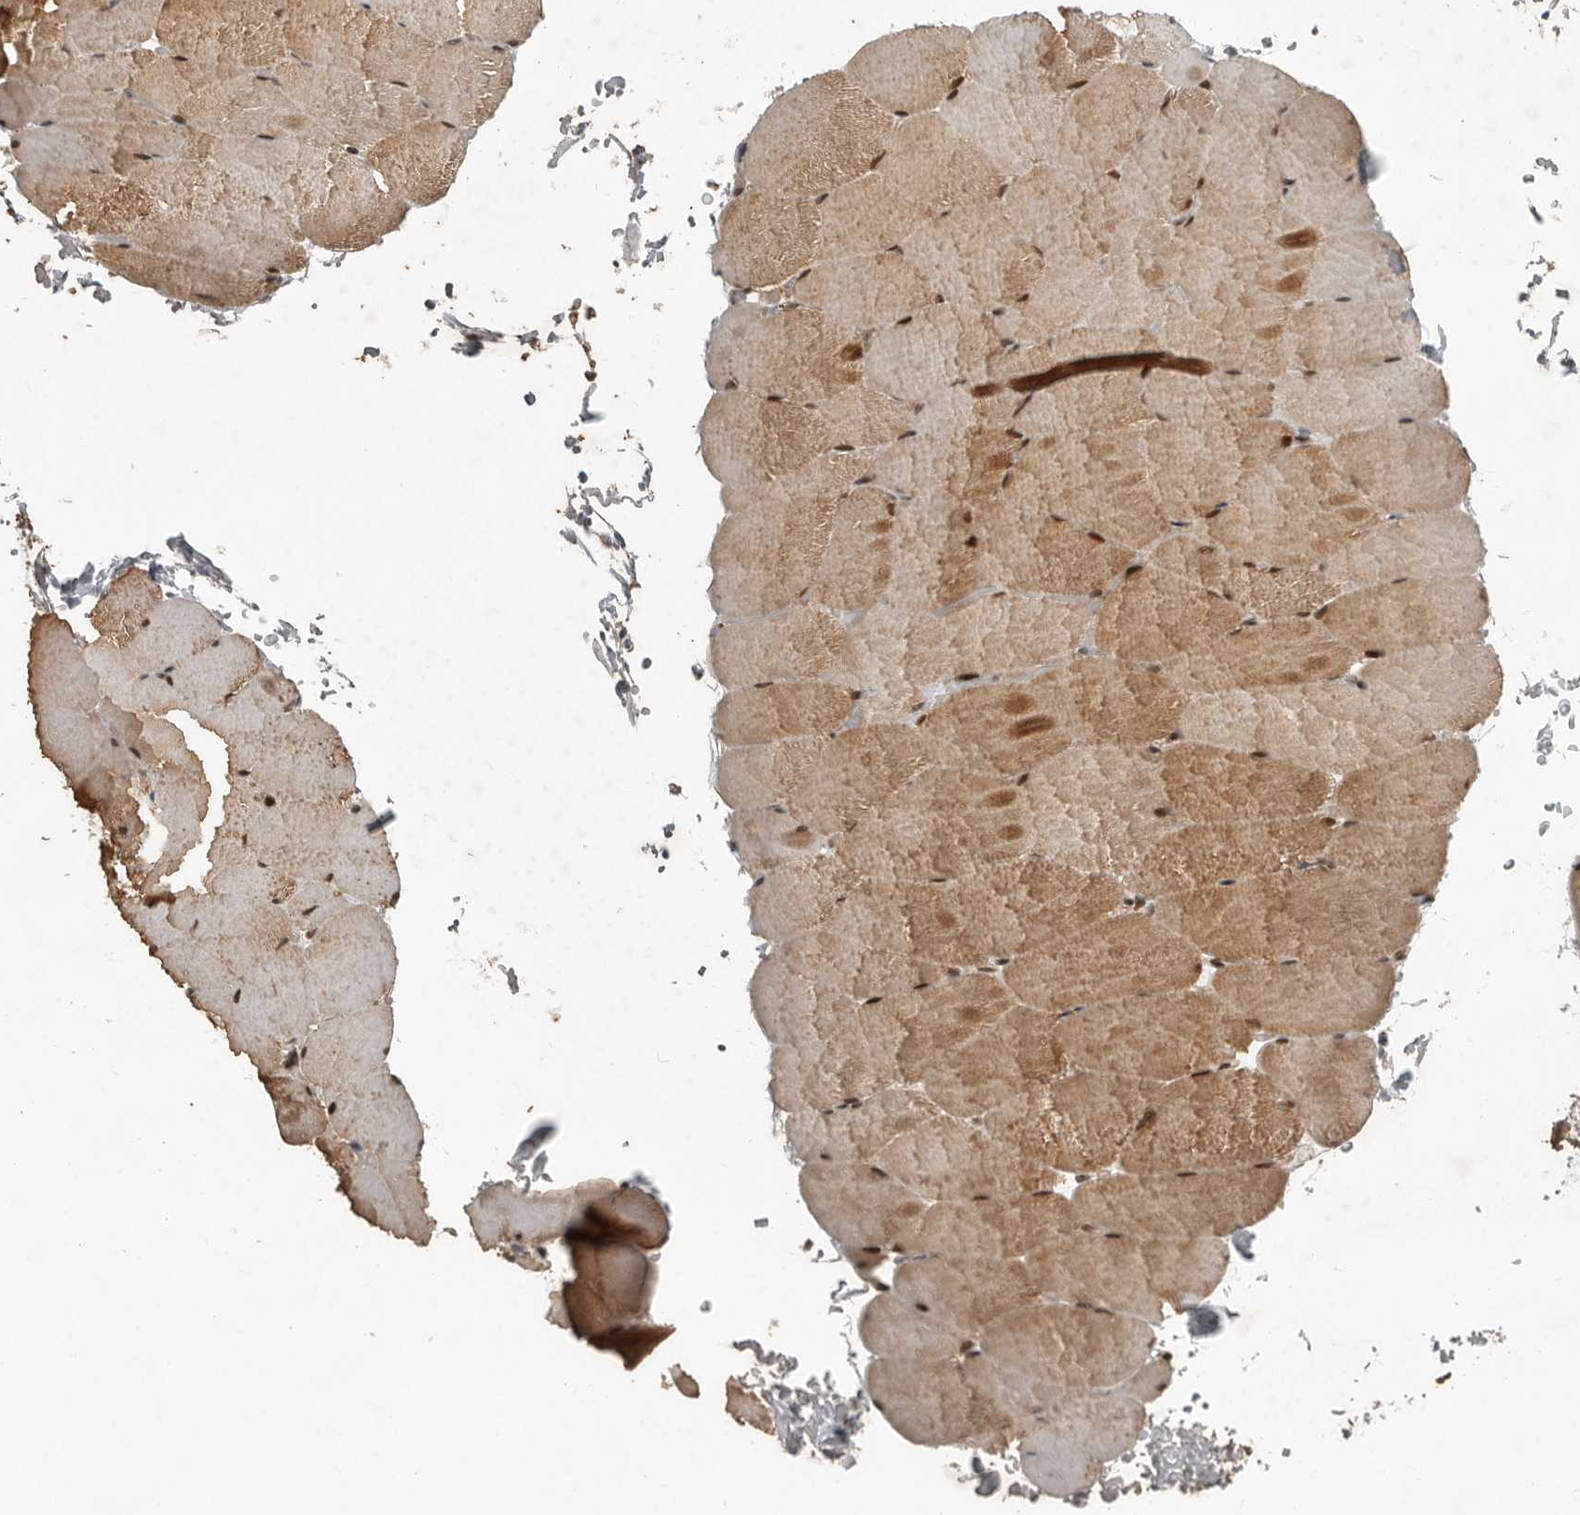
{"staining": {"intensity": "moderate", "quantity": ">75%", "location": "cytoplasmic/membranous,nuclear"}, "tissue": "skeletal muscle", "cell_type": "Myocytes", "image_type": "normal", "snomed": [{"axis": "morphology", "description": "Normal tissue, NOS"}, {"axis": "topography", "description": "Skeletal muscle"}, {"axis": "topography", "description": "Parathyroid gland"}], "caption": "Immunohistochemistry (IHC) staining of unremarkable skeletal muscle, which shows medium levels of moderate cytoplasmic/membranous,nuclear expression in about >75% of myocytes indicating moderate cytoplasmic/membranous,nuclear protein expression. The staining was performed using DAB (brown) for protein detection and nuclei were counterstained in hematoxylin (blue).", "gene": "CDC27", "patient": {"sex": "female", "age": 37}}